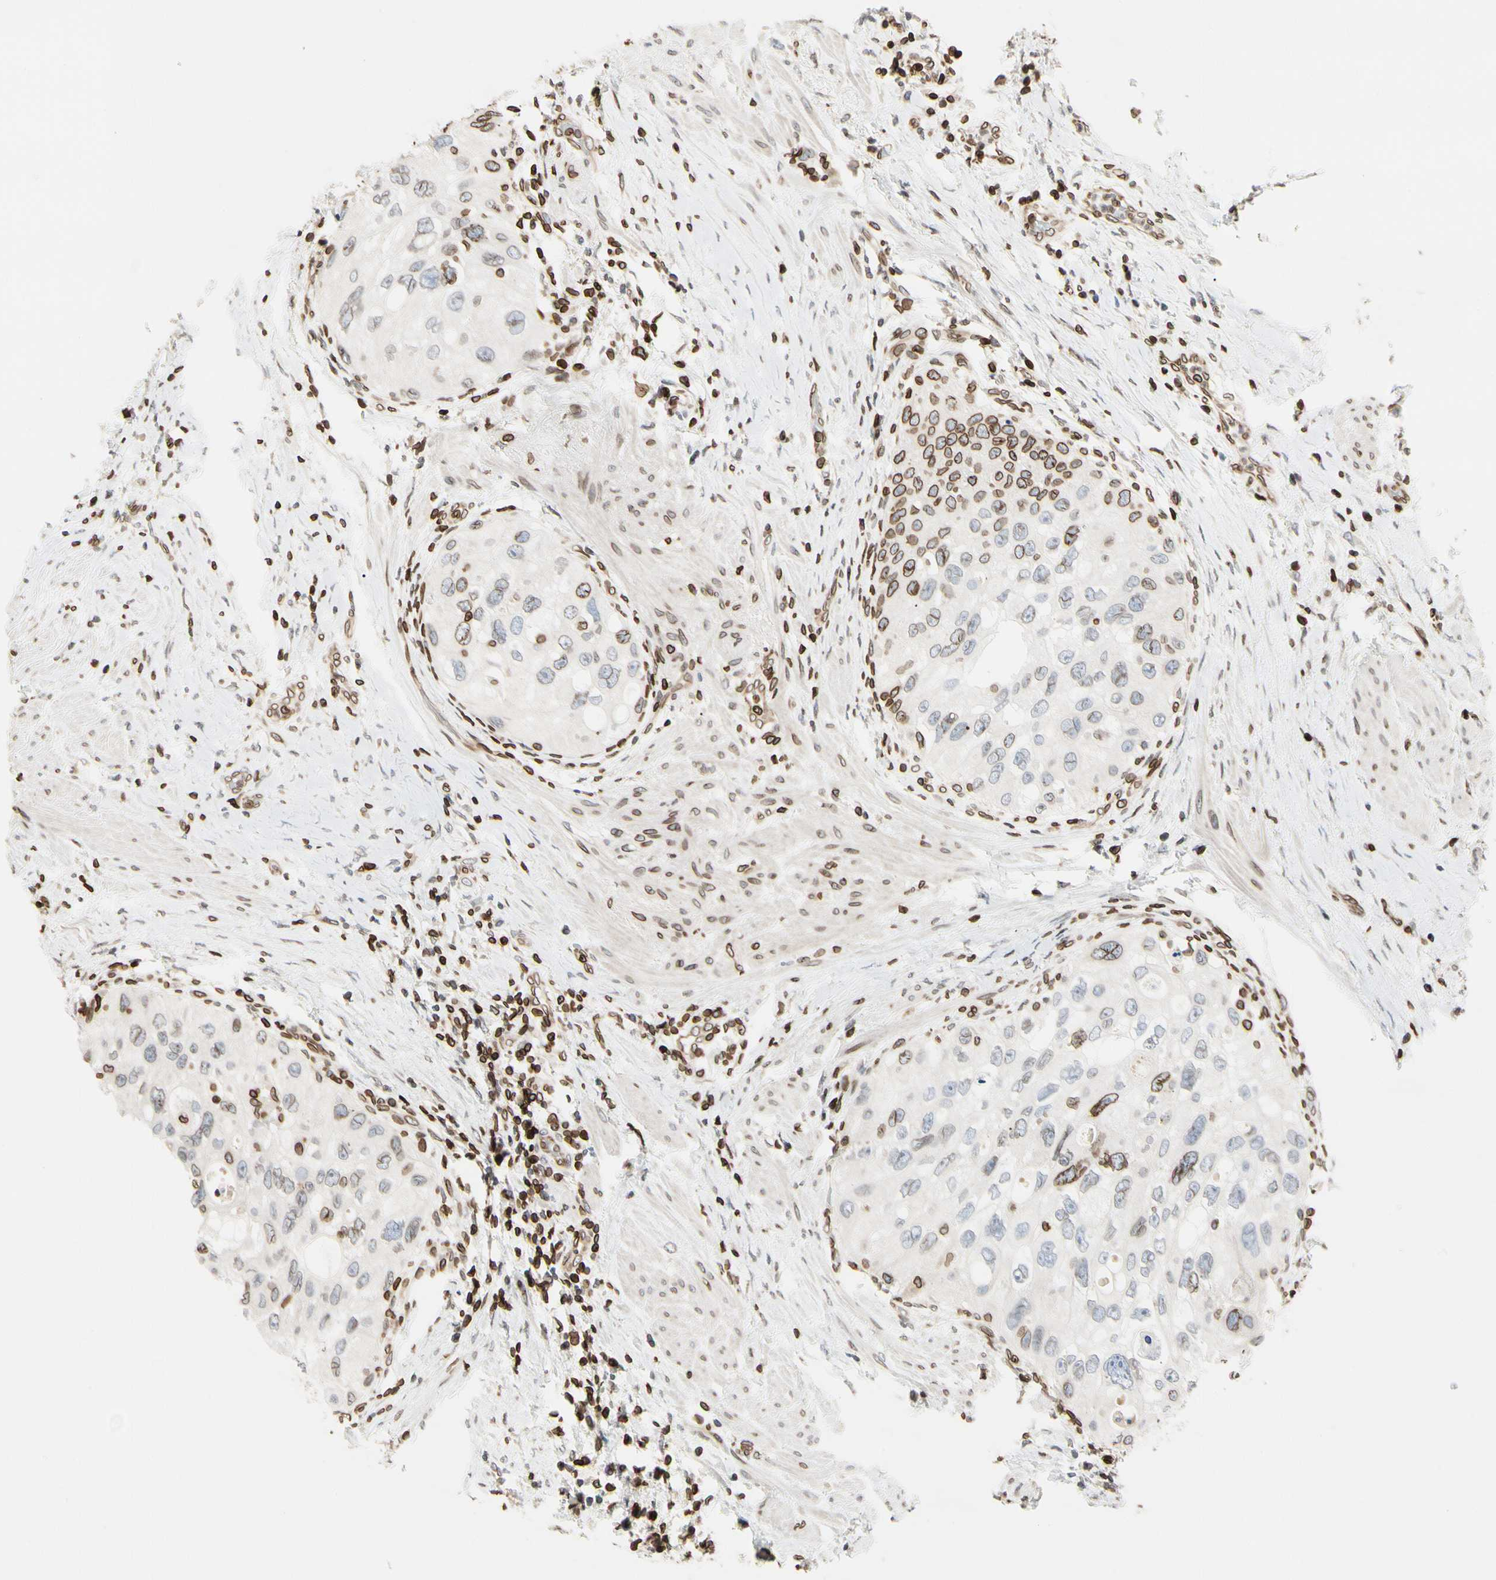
{"staining": {"intensity": "moderate", "quantity": "<25%", "location": "cytoplasmic/membranous,nuclear"}, "tissue": "urothelial cancer", "cell_type": "Tumor cells", "image_type": "cancer", "snomed": [{"axis": "morphology", "description": "Urothelial carcinoma, High grade"}, {"axis": "topography", "description": "Urinary bladder"}], "caption": "A brown stain highlights moderate cytoplasmic/membranous and nuclear staining of a protein in human urothelial cancer tumor cells.", "gene": "TMPO", "patient": {"sex": "female", "age": 56}}